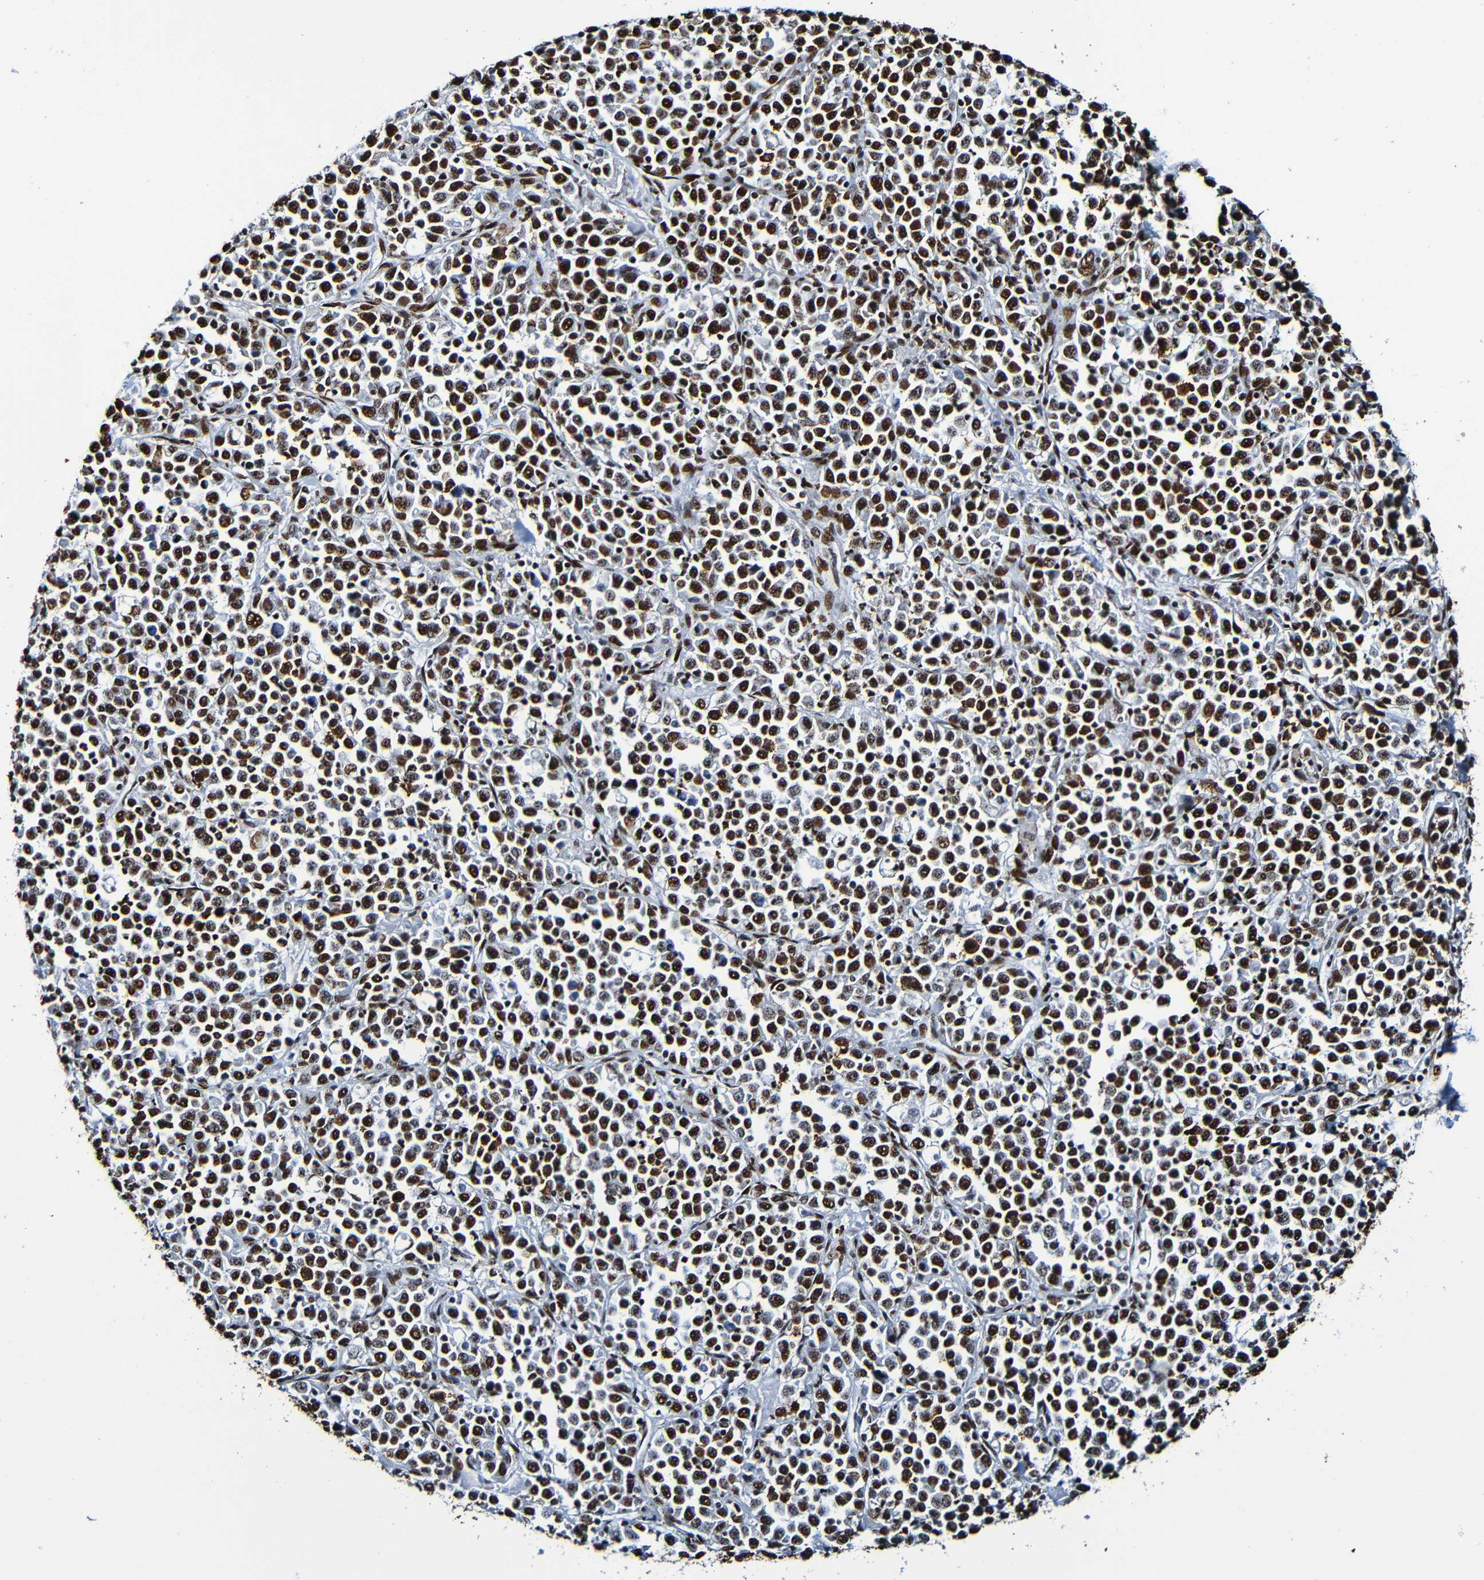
{"staining": {"intensity": "strong", "quantity": ">75%", "location": "nuclear"}, "tissue": "stomach cancer", "cell_type": "Tumor cells", "image_type": "cancer", "snomed": [{"axis": "morphology", "description": "Normal tissue, NOS"}, {"axis": "morphology", "description": "Adenocarcinoma, NOS"}, {"axis": "topography", "description": "Stomach, upper"}, {"axis": "topography", "description": "Stomach"}], "caption": "Immunohistochemistry (IHC) of human stomach cancer (adenocarcinoma) exhibits high levels of strong nuclear positivity in approximately >75% of tumor cells.", "gene": "SRSF3", "patient": {"sex": "male", "age": 59}}